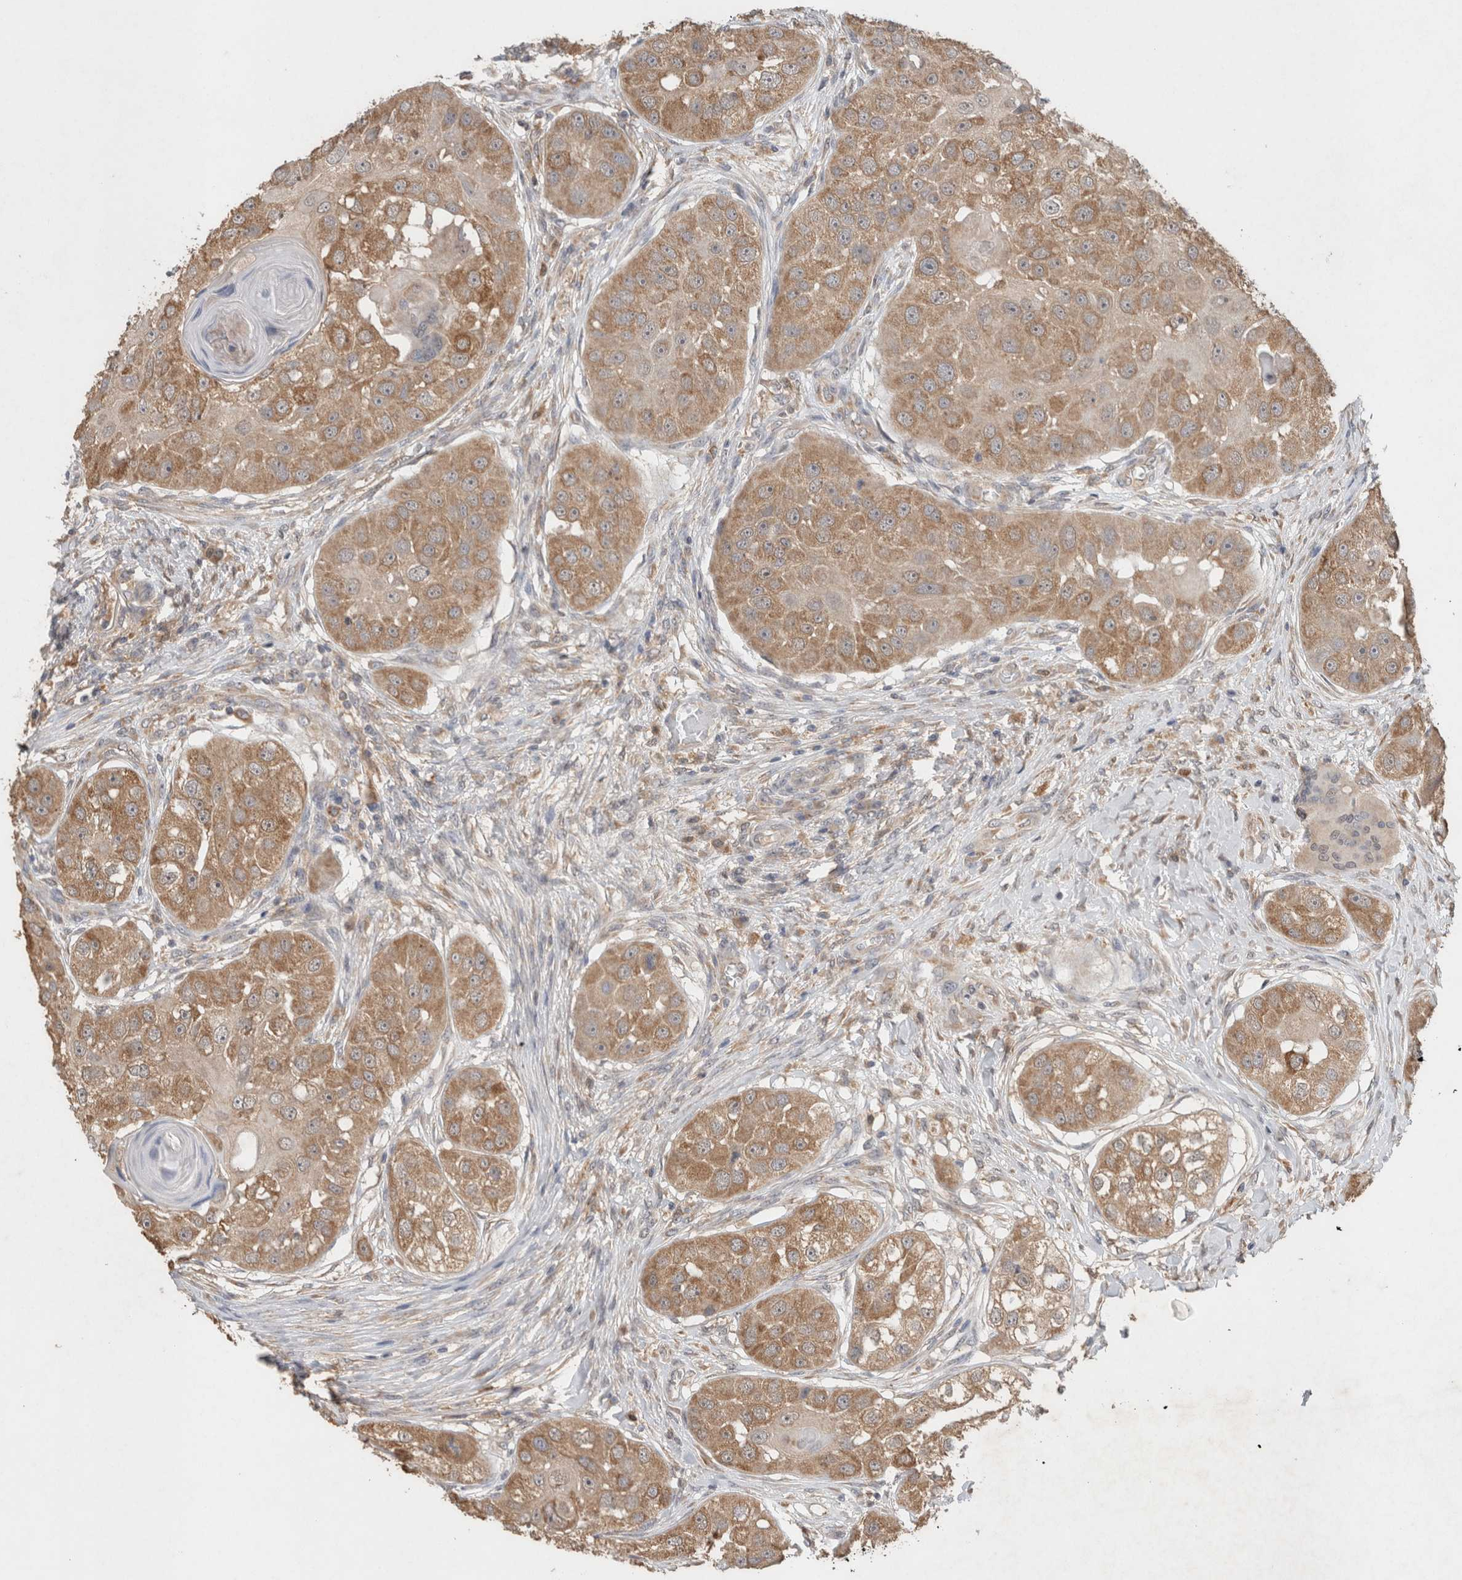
{"staining": {"intensity": "moderate", "quantity": ">75%", "location": "cytoplasmic/membranous"}, "tissue": "head and neck cancer", "cell_type": "Tumor cells", "image_type": "cancer", "snomed": [{"axis": "morphology", "description": "Normal tissue, NOS"}, {"axis": "morphology", "description": "Squamous cell carcinoma, NOS"}, {"axis": "topography", "description": "Skeletal muscle"}, {"axis": "topography", "description": "Head-Neck"}], "caption": "Immunohistochemistry (IHC) staining of head and neck squamous cell carcinoma, which shows medium levels of moderate cytoplasmic/membranous expression in approximately >75% of tumor cells indicating moderate cytoplasmic/membranous protein expression. The staining was performed using DAB (3,3'-diaminobenzidine) (brown) for protein detection and nuclei were counterstained in hematoxylin (blue).", "gene": "RAB14", "patient": {"sex": "male", "age": 51}}